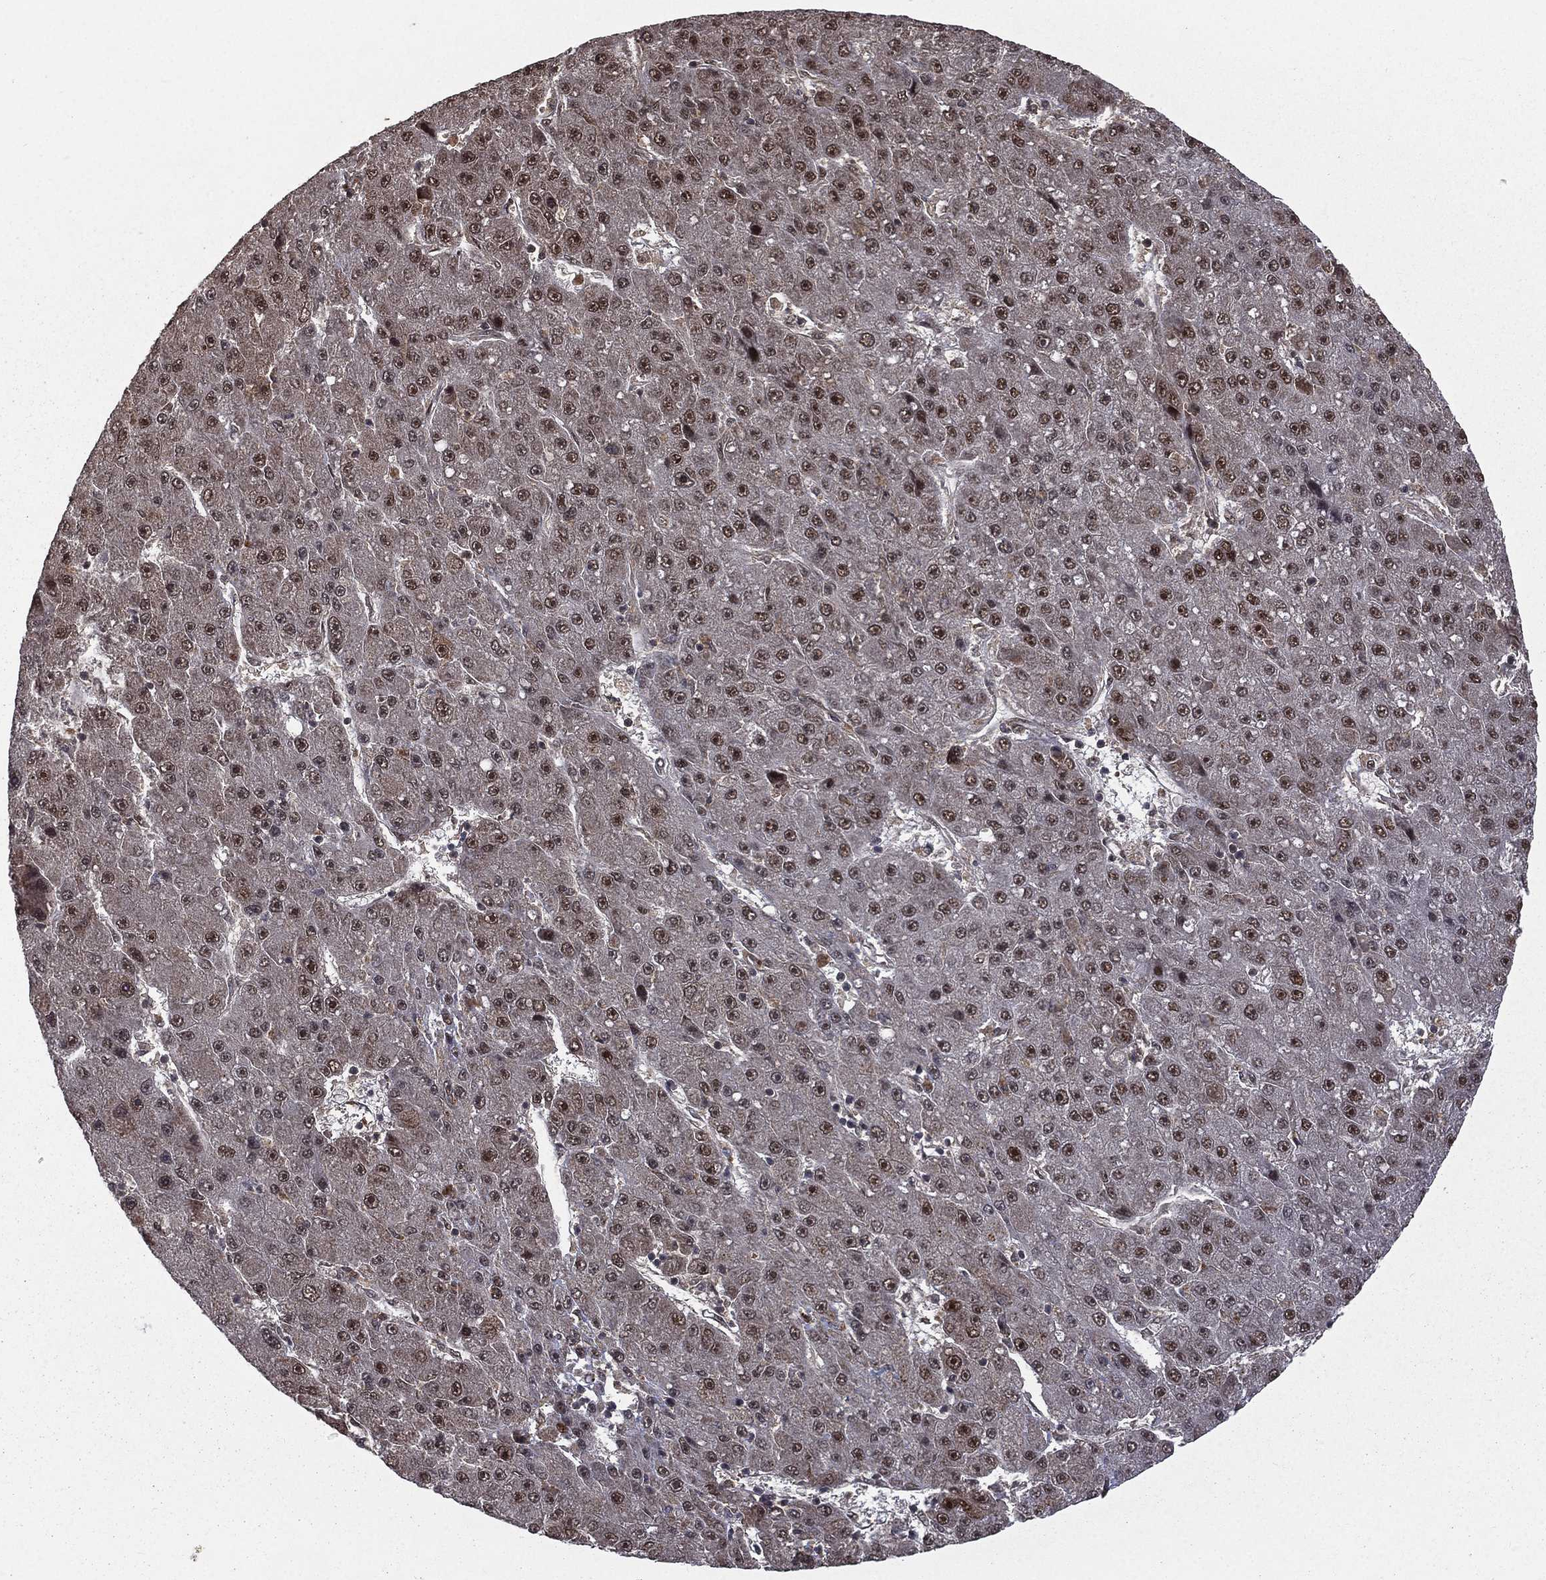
{"staining": {"intensity": "moderate", "quantity": "25%-75%", "location": "nuclear"}, "tissue": "liver cancer", "cell_type": "Tumor cells", "image_type": "cancer", "snomed": [{"axis": "morphology", "description": "Carcinoma, Hepatocellular, NOS"}, {"axis": "topography", "description": "Liver"}], "caption": "Protein expression by immunohistochemistry (IHC) exhibits moderate nuclear positivity in about 25%-75% of tumor cells in liver cancer.", "gene": "JMJD6", "patient": {"sex": "male", "age": 67}}